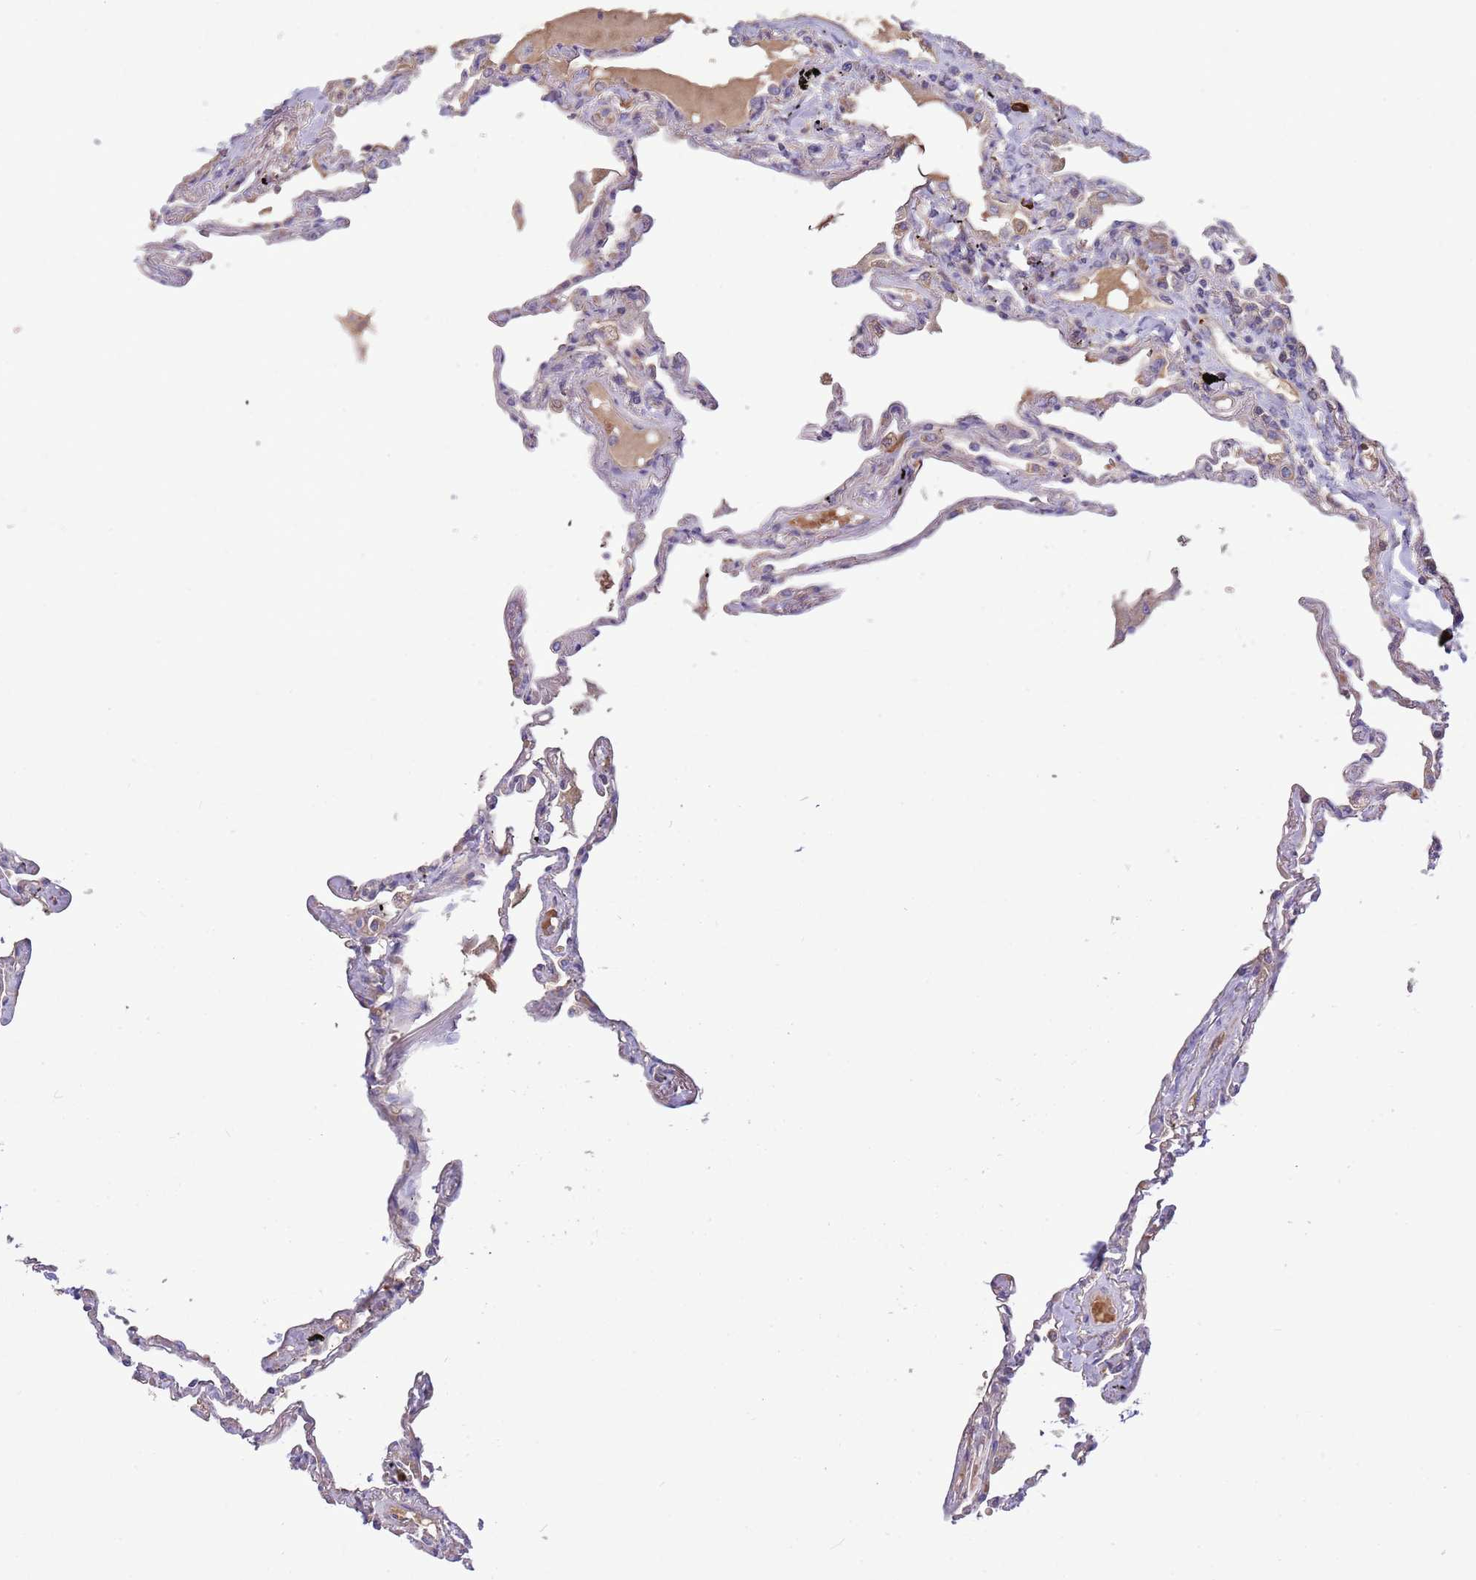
{"staining": {"intensity": "weak", "quantity": "25%-75%", "location": "cytoplasmic/membranous"}, "tissue": "lung", "cell_type": "Alveolar cells", "image_type": "normal", "snomed": [{"axis": "morphology", "description": "Normal tissue, NOS"}, {"axis": "topography", "description": "Lung"}], "caption": "IHC (DAB (3,3'-diaminobenzidine)) staining of normal human lung demonstrates weak cytoplasmic/membranous protein positivity in about 25%-75% of alveolar cells.", "gene": "TRMO", "patient": {"sex": "female", "age": 67}}